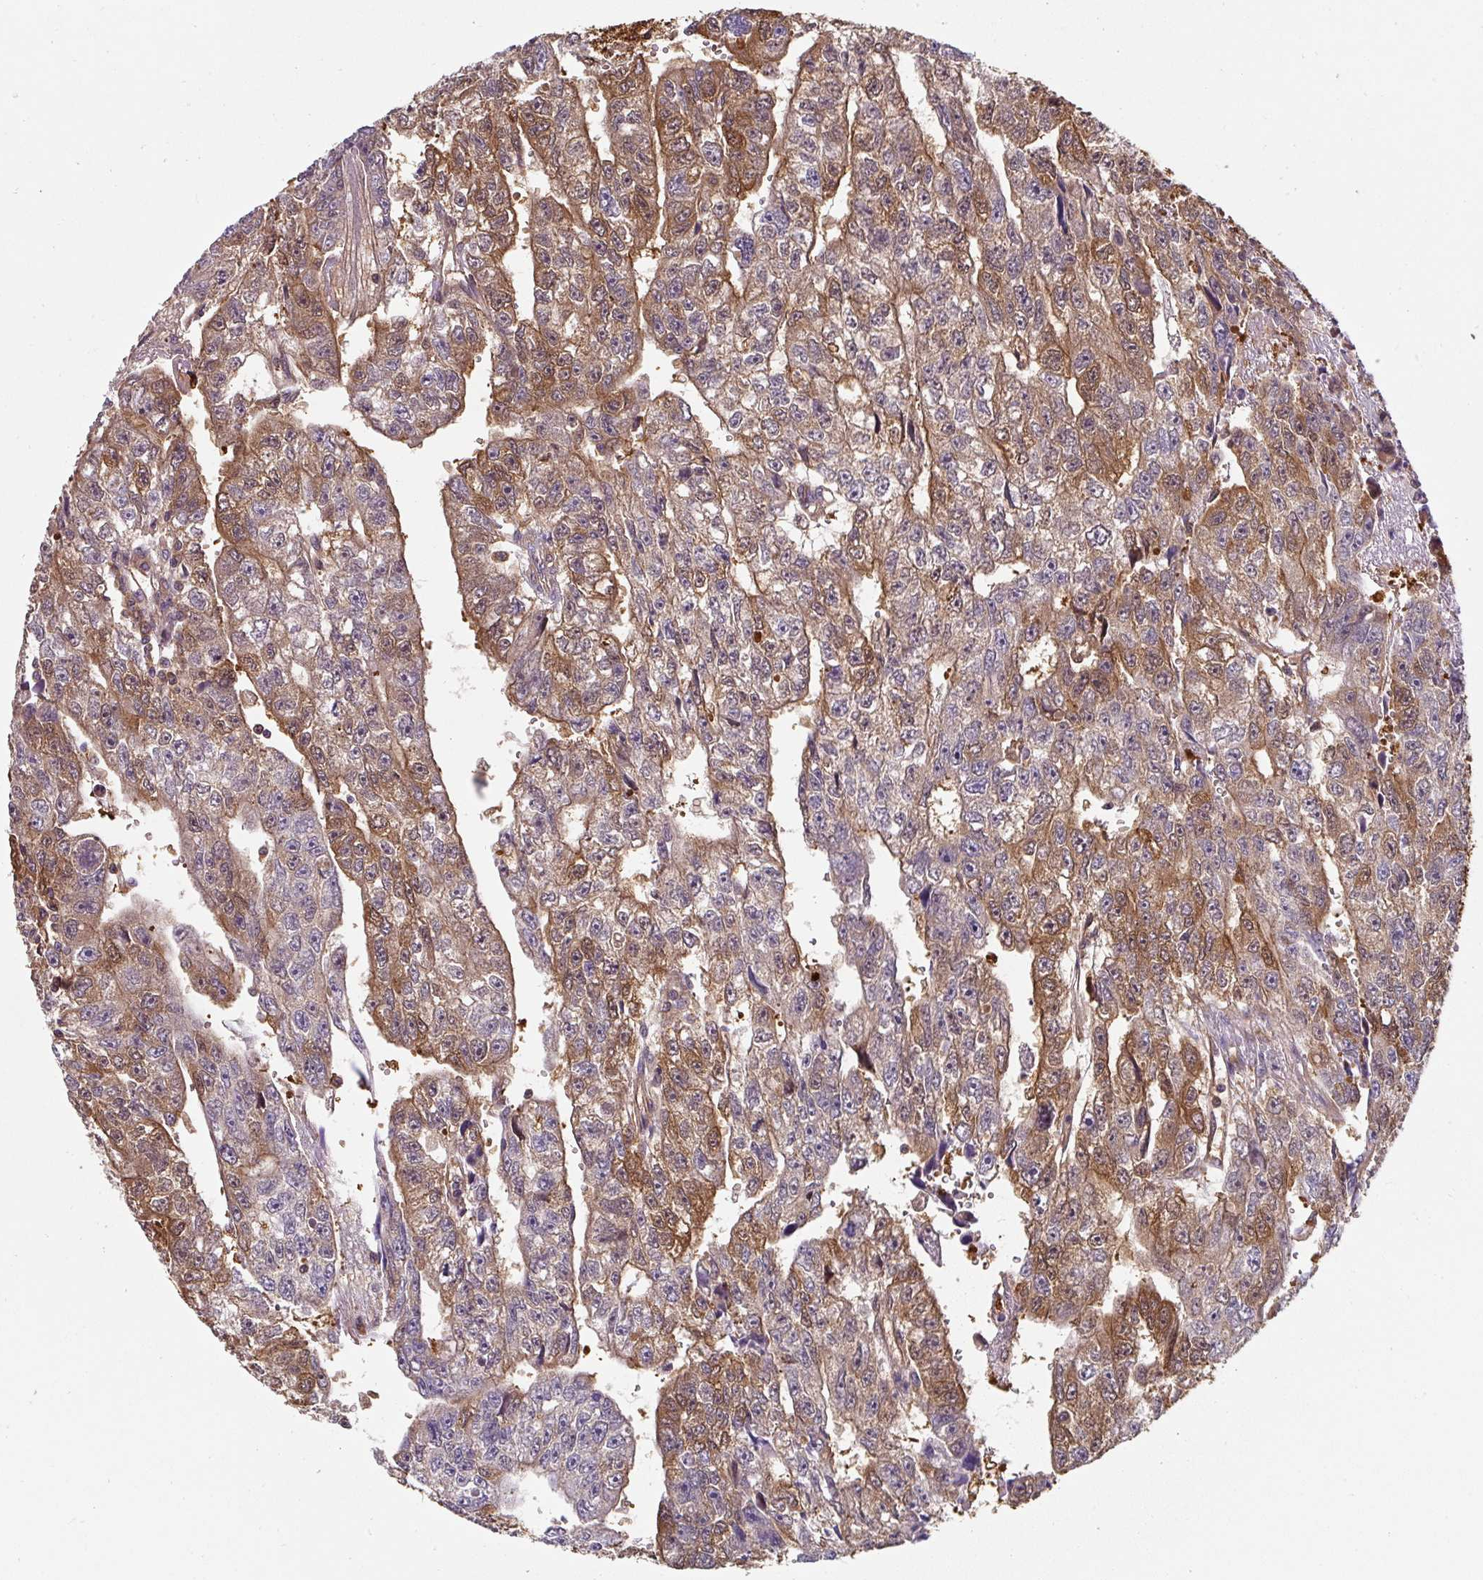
{"staining": {"intensity": "moderate", "quantity": ">75%", "location": "cytoplasmic/membranous"}, "tissue": "testis cancer", "cell_type": "Tumor cells", "image_type": "cancer", "snomed": [{"axis": "morphology", "description": "Carcinoma, Embryonal, NOS"}, {"axis": "topography", "description": "Testis"}], "caption": "Approximately >75% of tumor cells in embryonal carcinoma (testis) show moderate cytoplasmic/membranous protein positivity as visualized by brown immunohistochemical staining.", "gene": "ST13", "patient": {"sex": "male", "age": 20}}